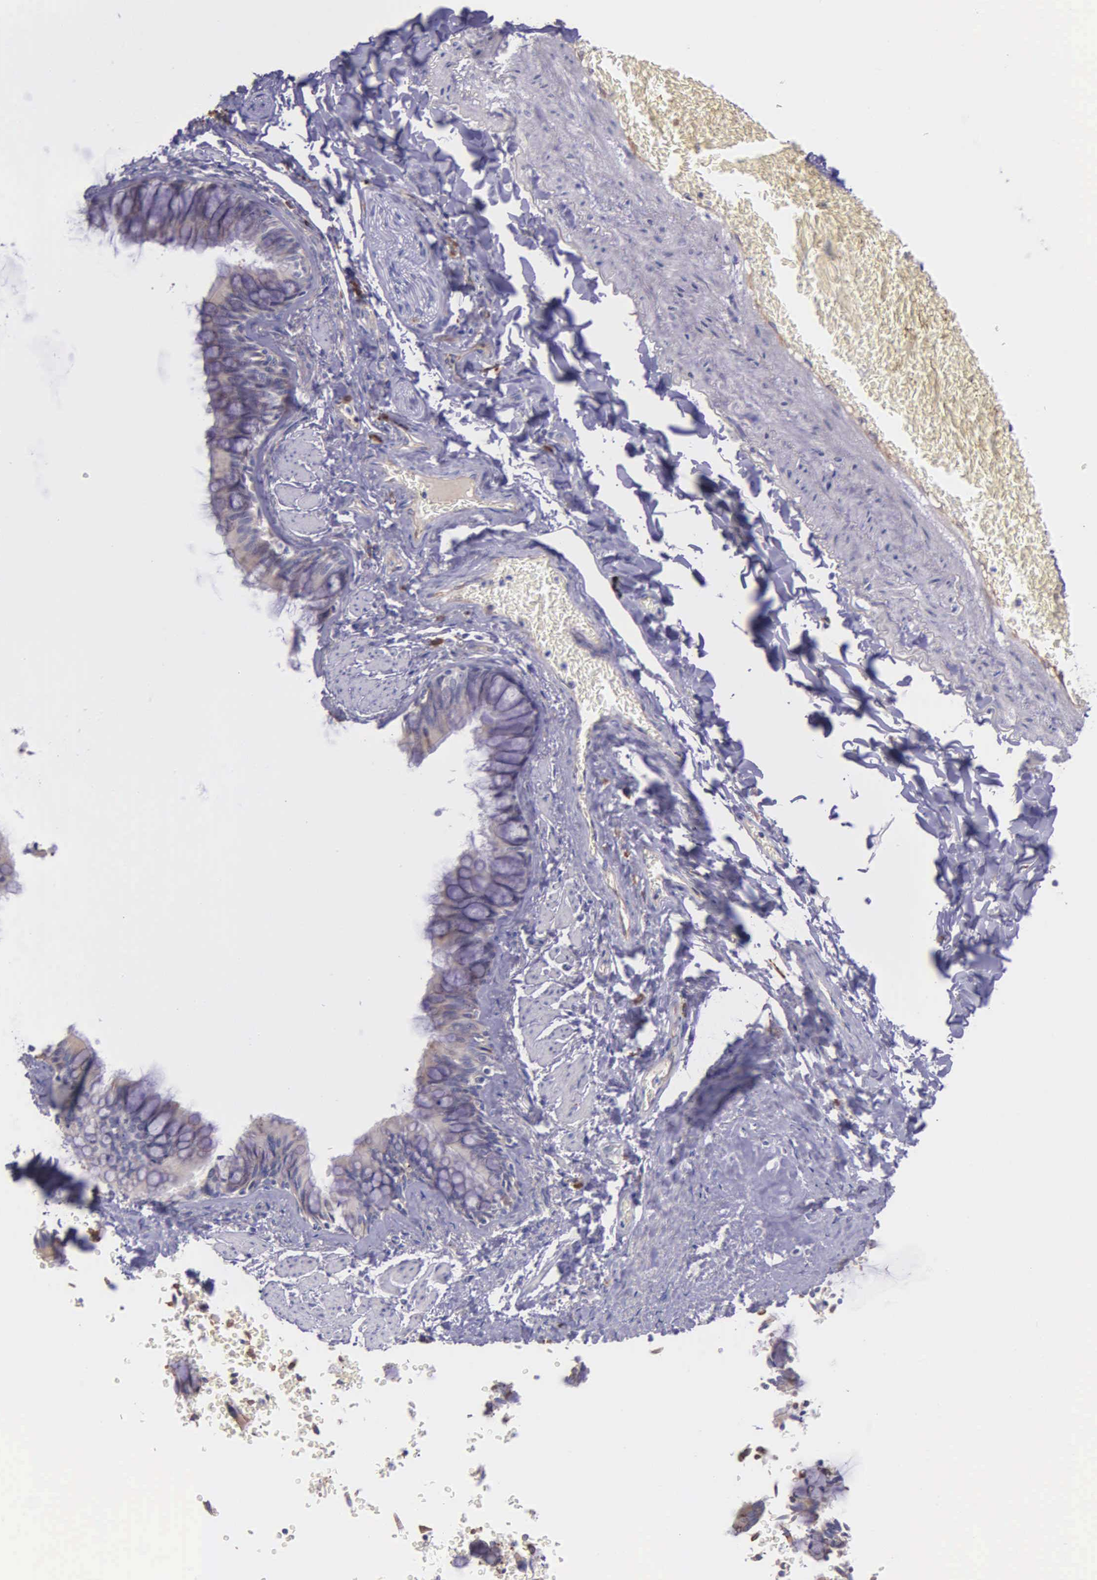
{"staining": {"intensity": "weak", "quantity": ">75%", "location": "cytoplasmic/membranous"}, "tissue": "bronchus", "cell_type": "Respiratory epithelial cells", "image_type": "normal", "snomed": [{"axis": "morphology", "description": "Normal tissue, NOS"}, {"axis": "topography", "description": "Lung"}], "caption": "Approximately >75% of respiratory epithelial cells in benign bronchus show weak cytoplasmic/membranous protein staining as visualized by brown immunohistochemical staining.", "gene": "ZC3H12B", "patient": {"sex": "male", "age": 54}}